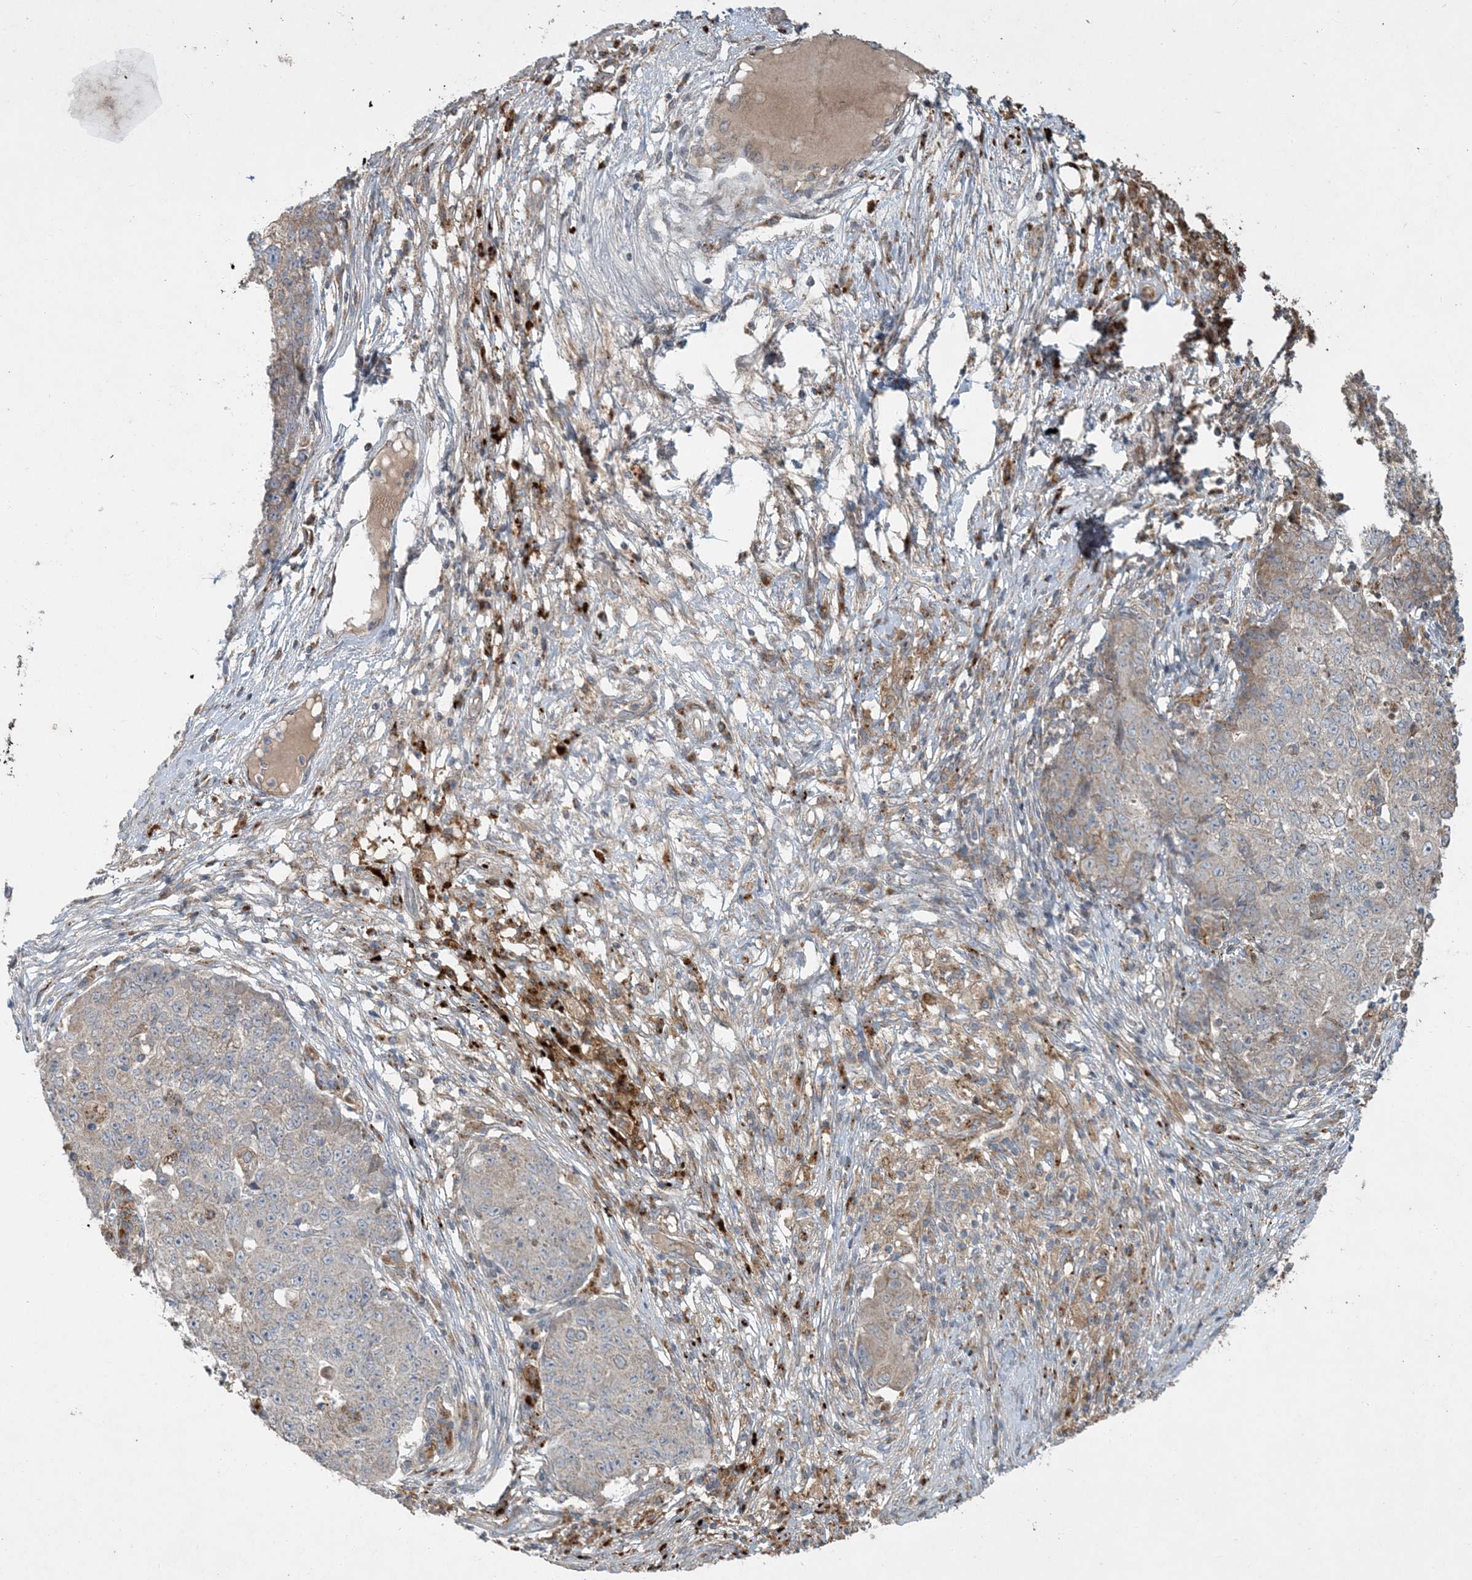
{"staining": {"intensity": "weak", "quantity": ">75%", "location": "cytoplasmic/membranous"}, "tissue": "ovarian cancer", "cell_type": "Tumor cells", "image_type": "cancer", "snomed": [{"axis": "morphology", "description": "Carcinoma, endometroid"}, {"axis": "topography", "description": "Ovary"}], "caption": "The histopathology image exhibits immunohistochemical staining of ovarian cancer (endometroid carcinoma). There is weak cytoplasmic/membranous staining is appreciated in approximately >75% of tumor cells.", "gene": "LTN1", "patient": {"sex": "female", "age": 42}}